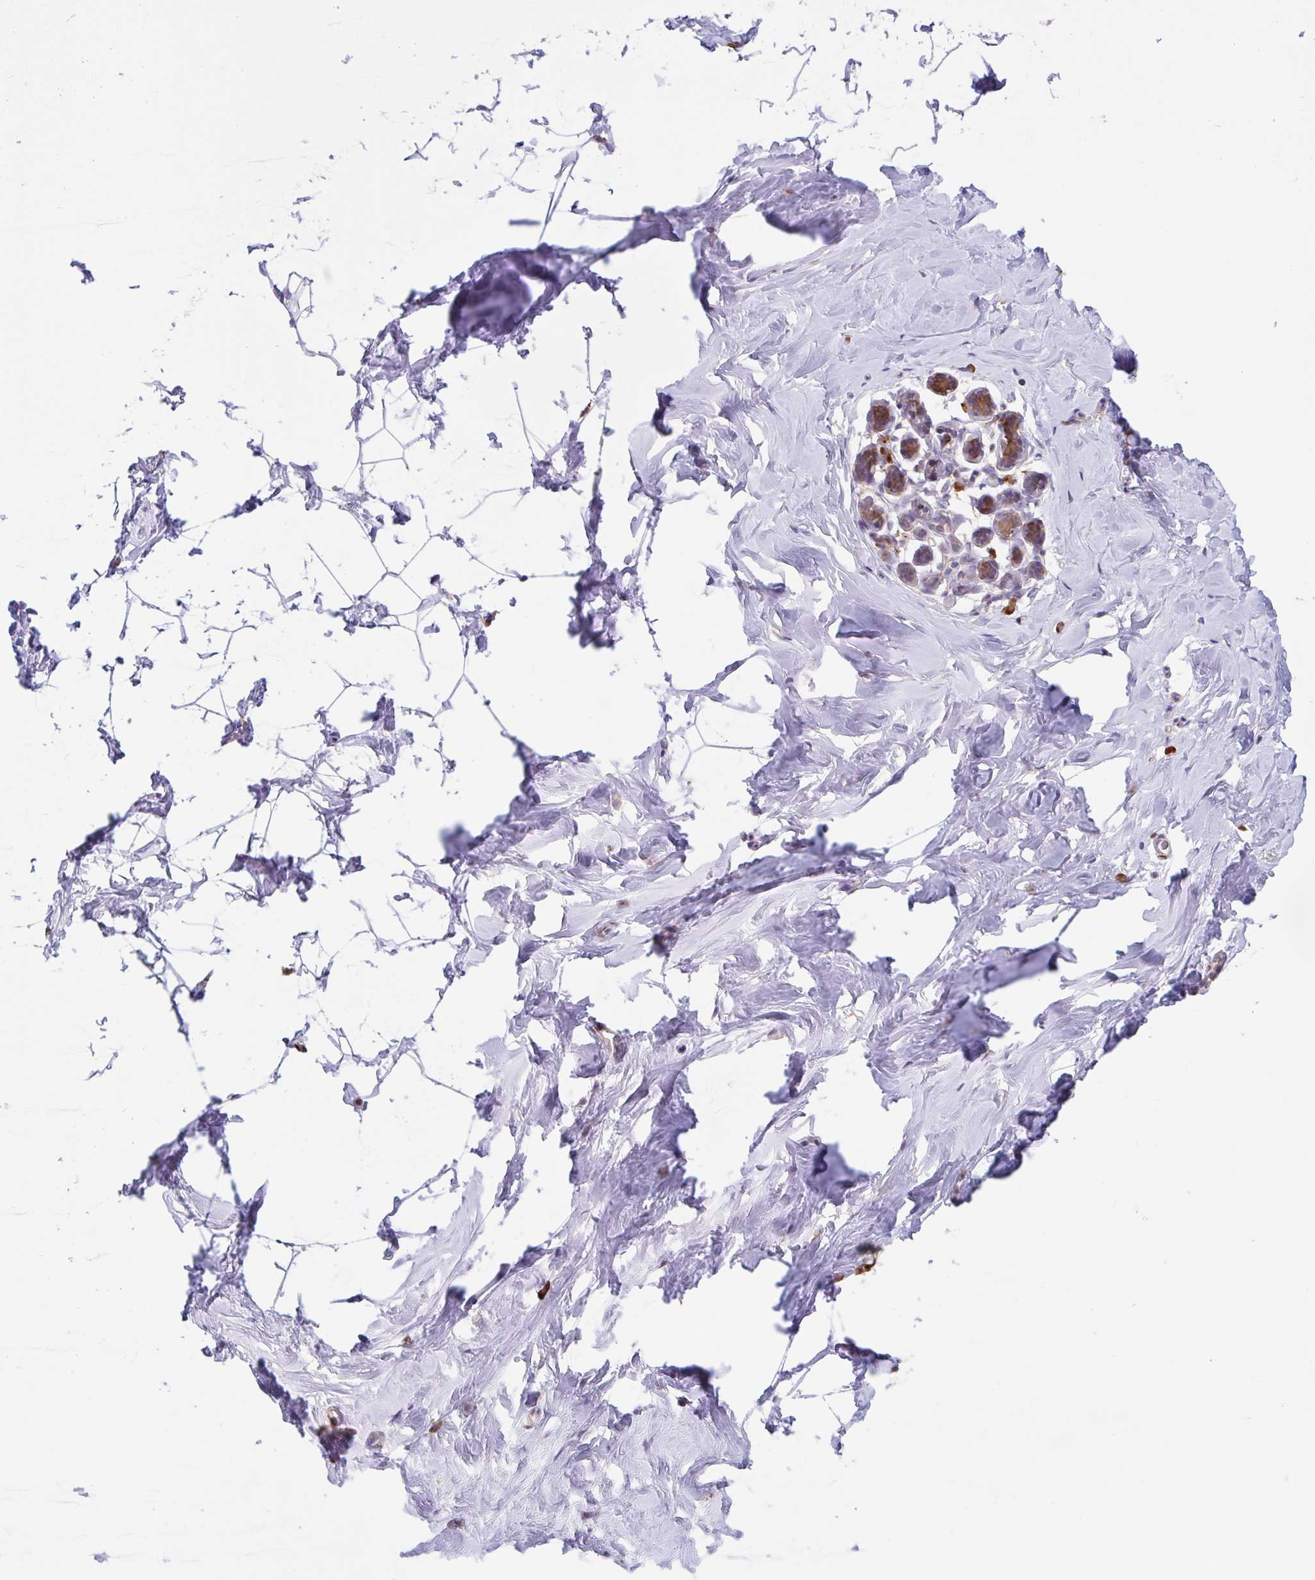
{"staining": {"intensity": "negative", "quantity": "none", "location": "none"}, "tissue": "breast", "cell_type": "Adipocytes", "image_type": "normal", "snomed": [{"axis": "morphology", "description": "Normal tissue, NOS"}, {"axis": "topography", "description": "Breast"}], "caption": "A high-resolution micrograph shows immunohistochemistry (IHC) staining of normal breast, which exhibits no significant positivity in adipocytes.", "gene": "DOK4", "patient": {"sex": "female", "age": 32}}